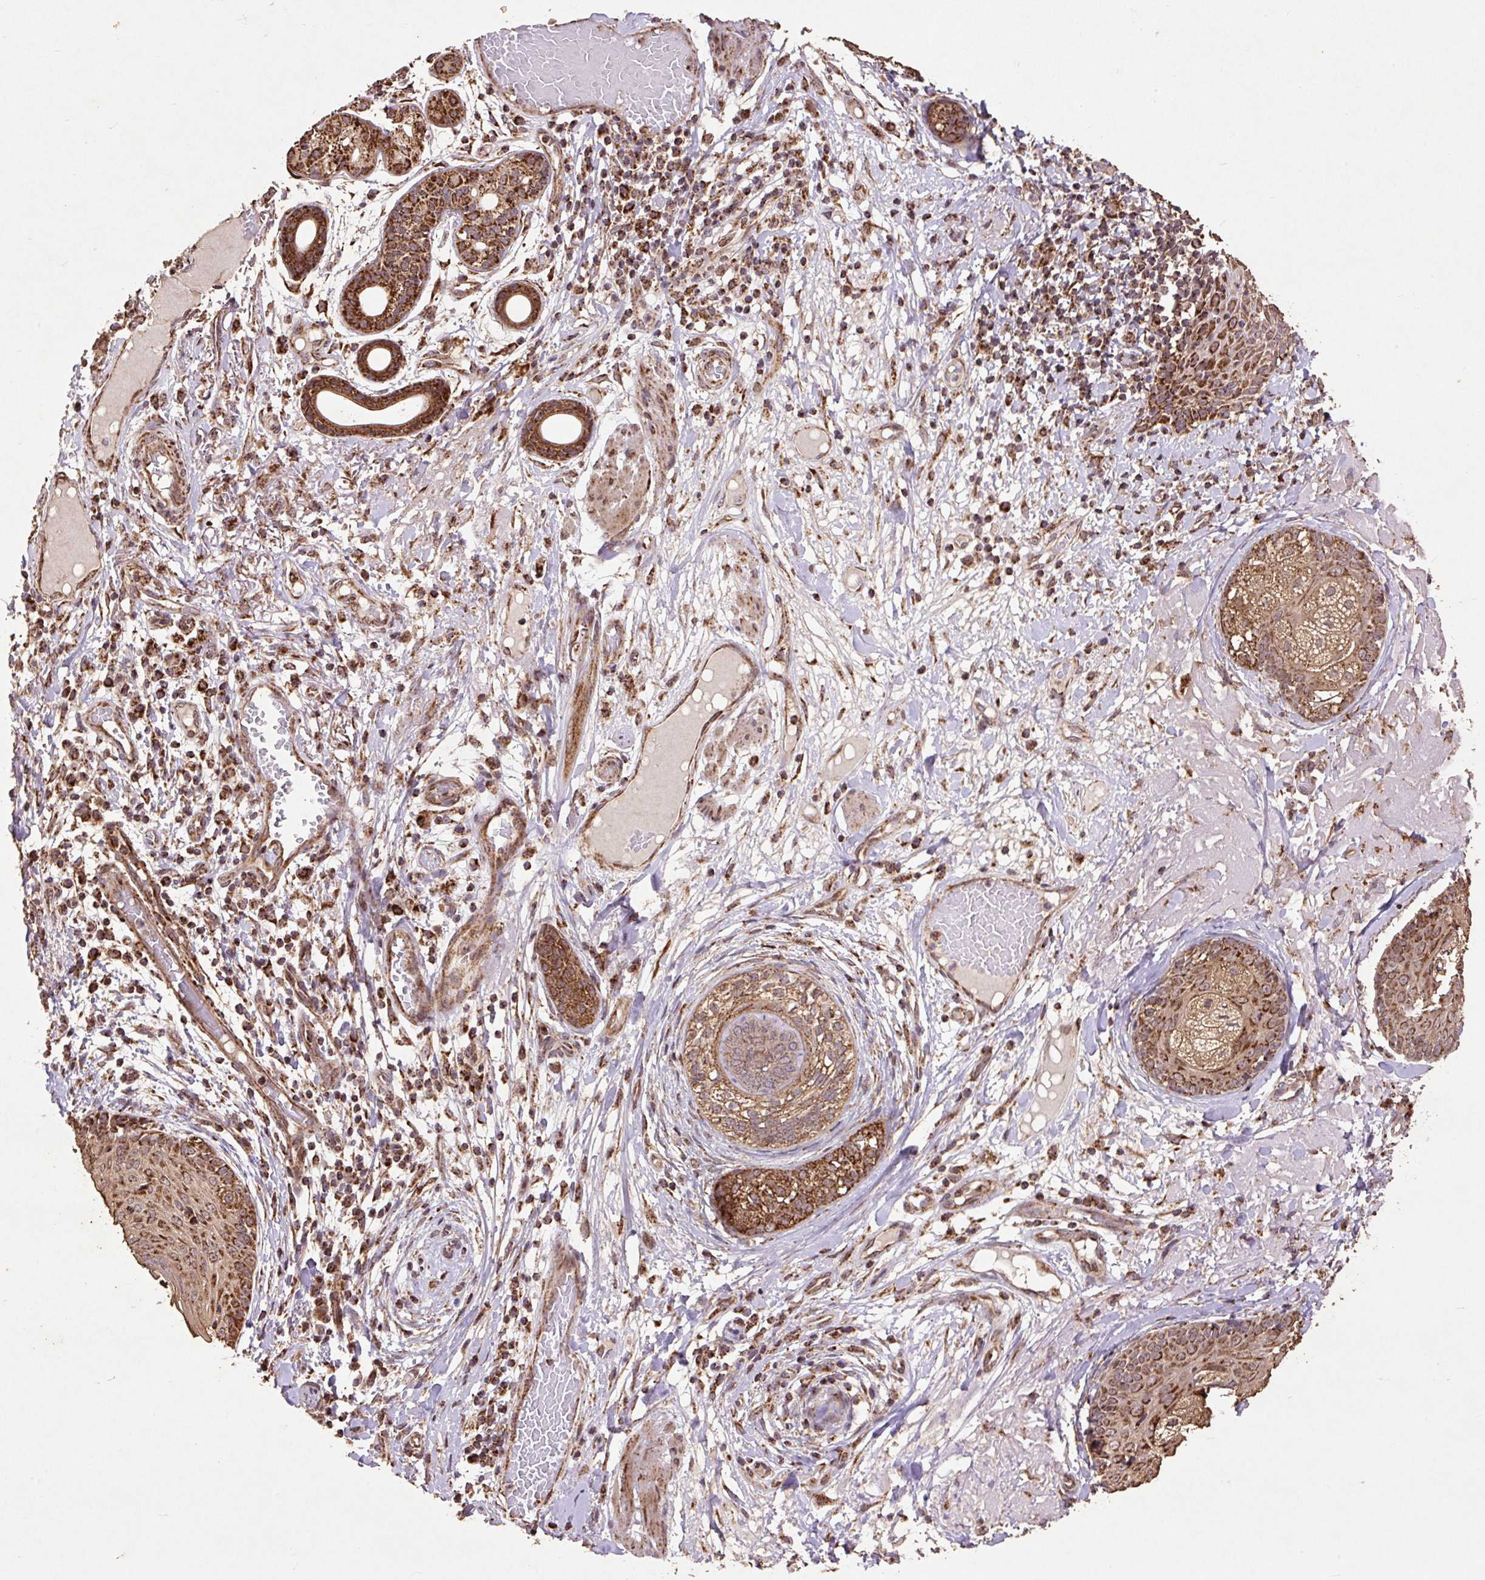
{"staining": {"intensity": "moderate", "quantity": ">75%", "location": "cytoplasmic/membranous"}, "tissue": "skin cancer", "cell_type": "Tumor cells", "image_type": "cancer", "snomed": [{"axis": "morphology", "description": "Squamous cell carcinoma, NOS"}, {"axis": "topography", "description": "Skin"}], "caption": "DAB immunohistochemical staining of skin cancer shows moderate cytoplasmic/membranous protein staining in approximately >75% of tumor cells.", "gene": "ATP5F1A", "patient": {"sex": "female", "age": 88}}